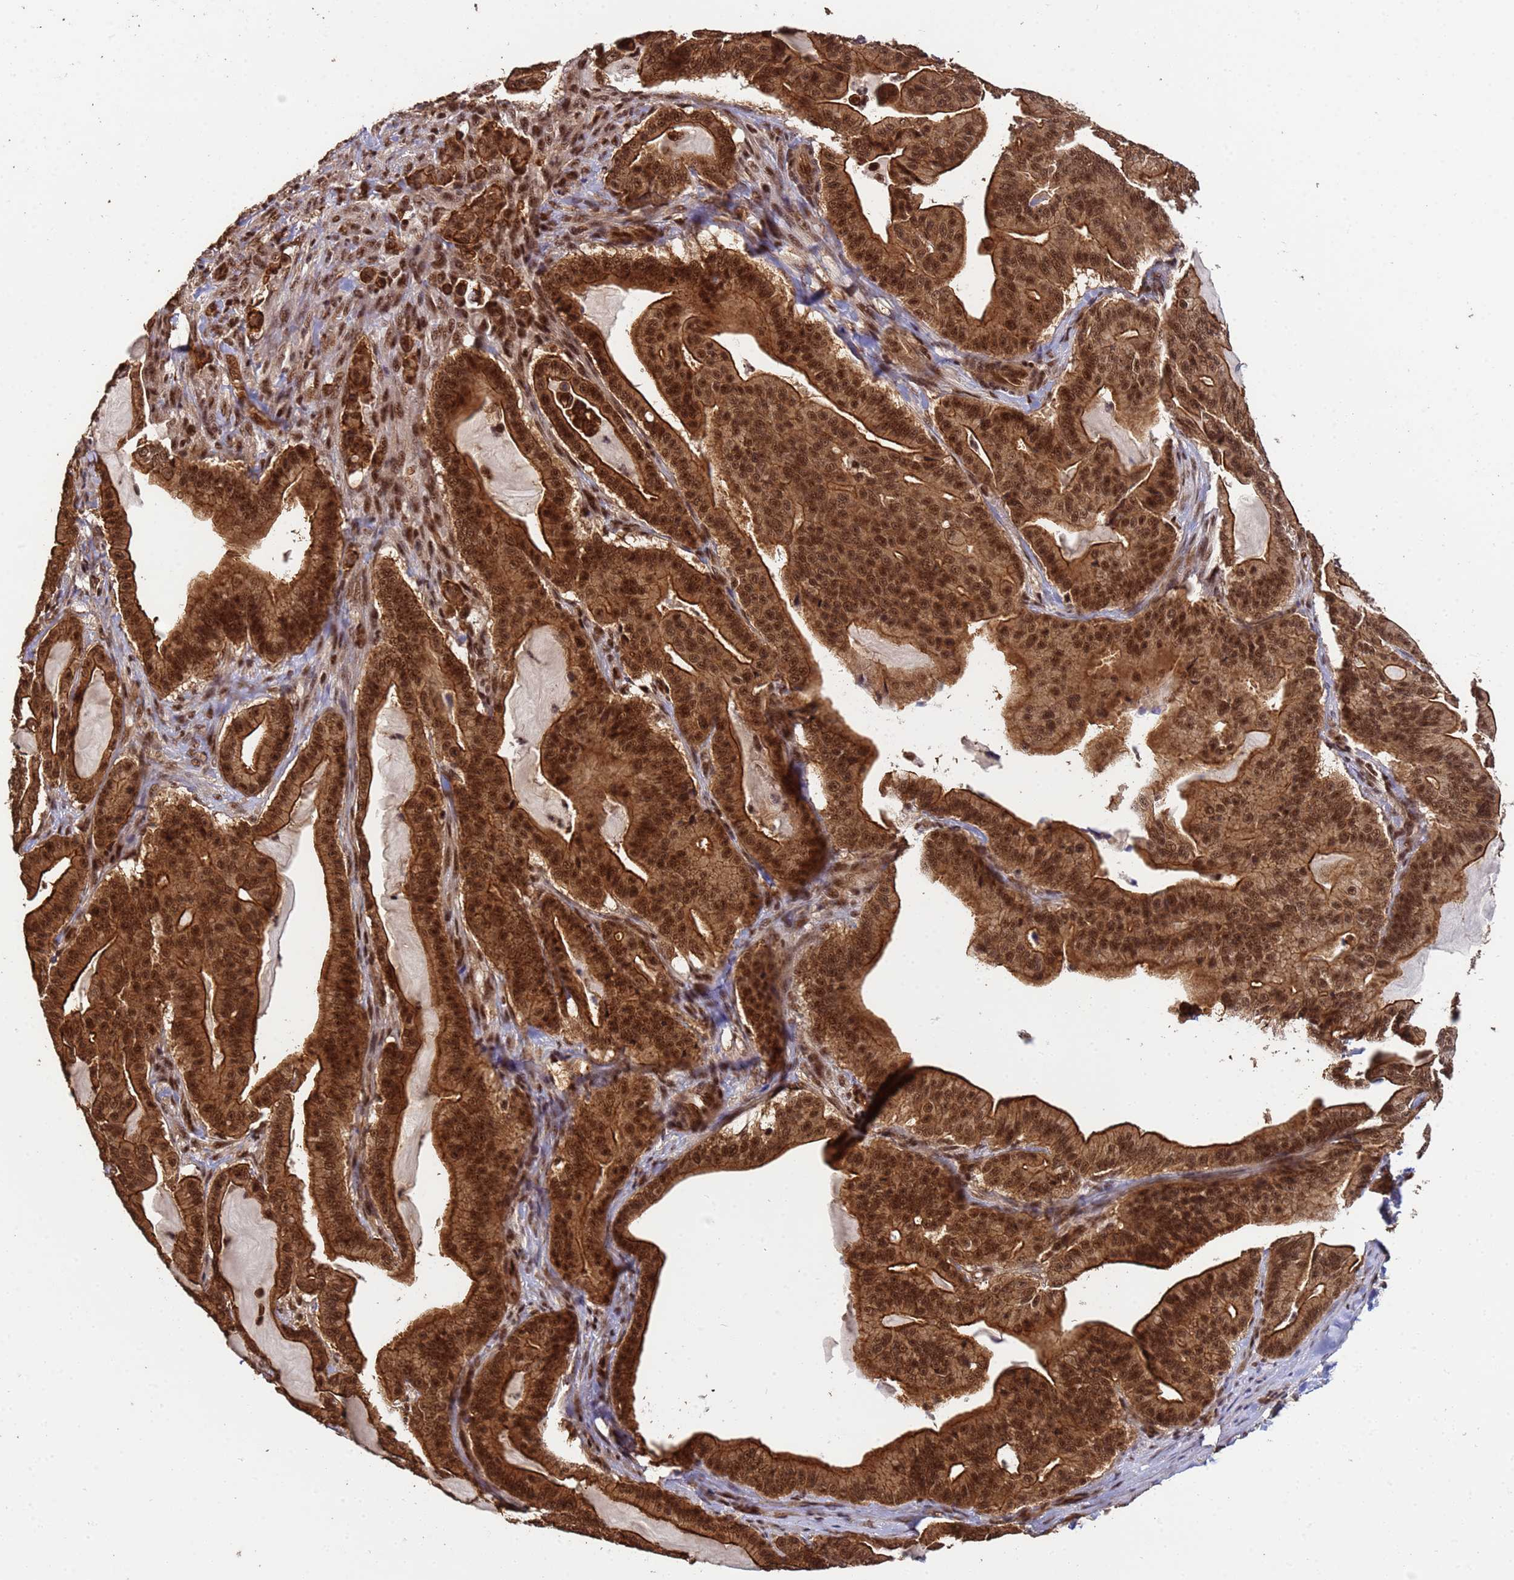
{"staining": {"intensity": "strong", "quantity": ">75%", "location": "cytoplasmic/membranous,nuclear"}, "tissue": "pancreatic cancer", "cell_type": "Tumor cells", "image_type": "cancer", "snomed": [{"axis": "morphology", "description": "Adenocarcinoma, NOS"}, {"axis": "topography", "description": "Pancreas"}], "caption": "Strong cytoplasmic/membranous and nuclear positivity is present in about >75% of tumor cells in adenocarcinoma (pancreatic).", "gene": "SYF2", "patient": {"sex": "male", "age": 63}}